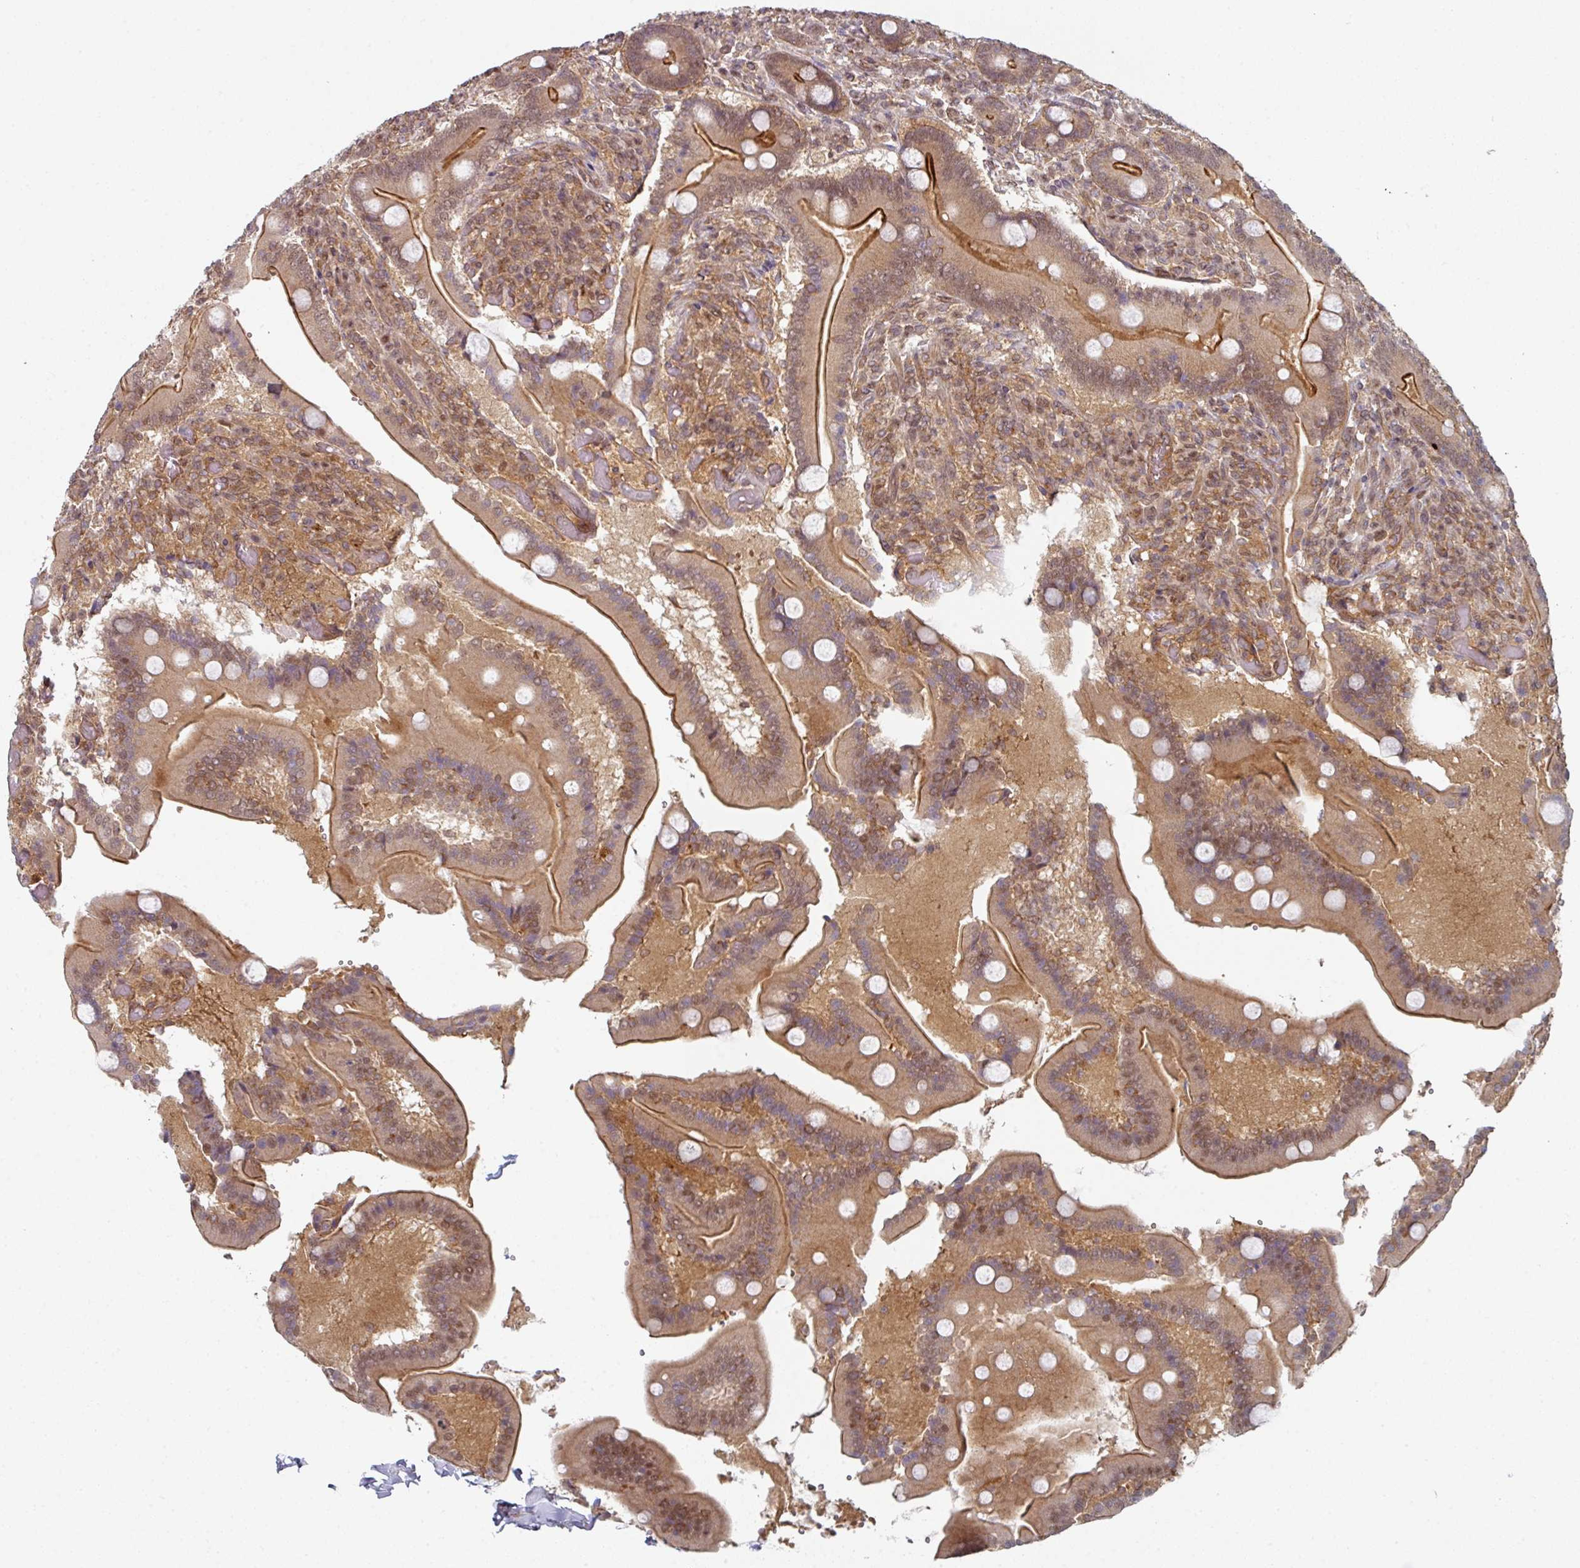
{"staining": {"intensity": "moderate", "quantity": ">75%", "location": "cytoplasmic/membranous,nuclear"}, "tissue": "duodenum", "cell_type": "Glandular cells", "image_type": "normal", "snomed": [{"axis": "morphology", "description": "Normal tissue, NOS"}, {"axis": "topography", "description": "Duodenum"}], "caption": "Brown immunohistochemical staining in benign human duodenum demonstrates moderate cytoplasmic/membranous,nuclear positivity in about >75% of glandular cells.", "gene": "PSME3IP1", "patient": {"sex": "female", "age": 62}}